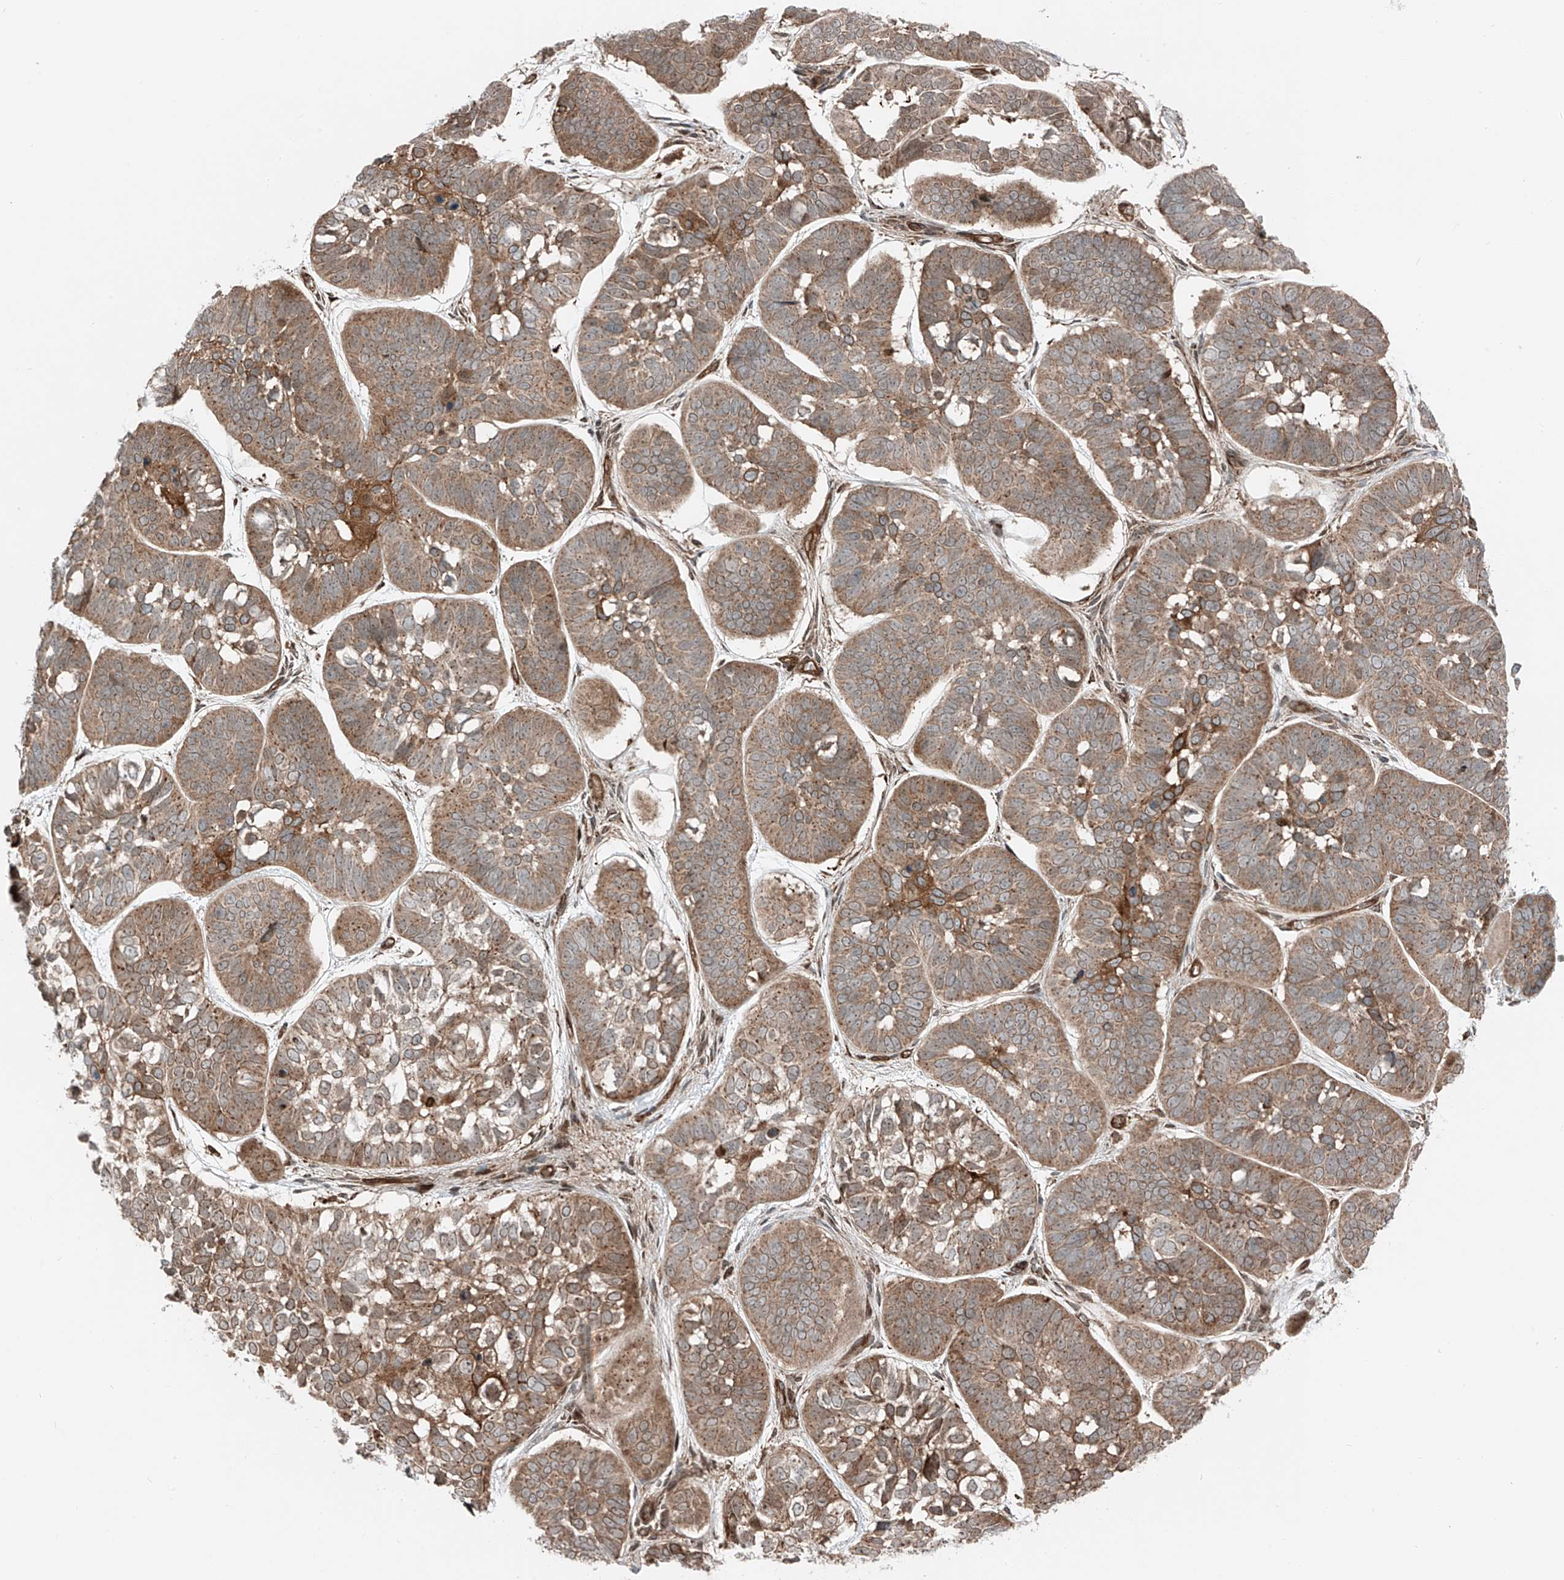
{"staining": {"intensity": "moderate", "quantity": ">75%", "location": "cytoplasmic/membranous"}, "tissue": "skin cancer", "cell_type": "Tumor cells", "image_type": "cancer", "snomed": [{"axis": "morphology", "description": "Basal cell carcinoma"}, {"axis": "topography", "description": "Skin"}], "caption": "Human basal cell carcinoma (skin) stained for a protein (brown) reveals moderate cytoplasmic/membranous positive staining in approximately >75% of tumor cells.", "gene": "USP48", "patient": {"sex": "male", "age": 62}}